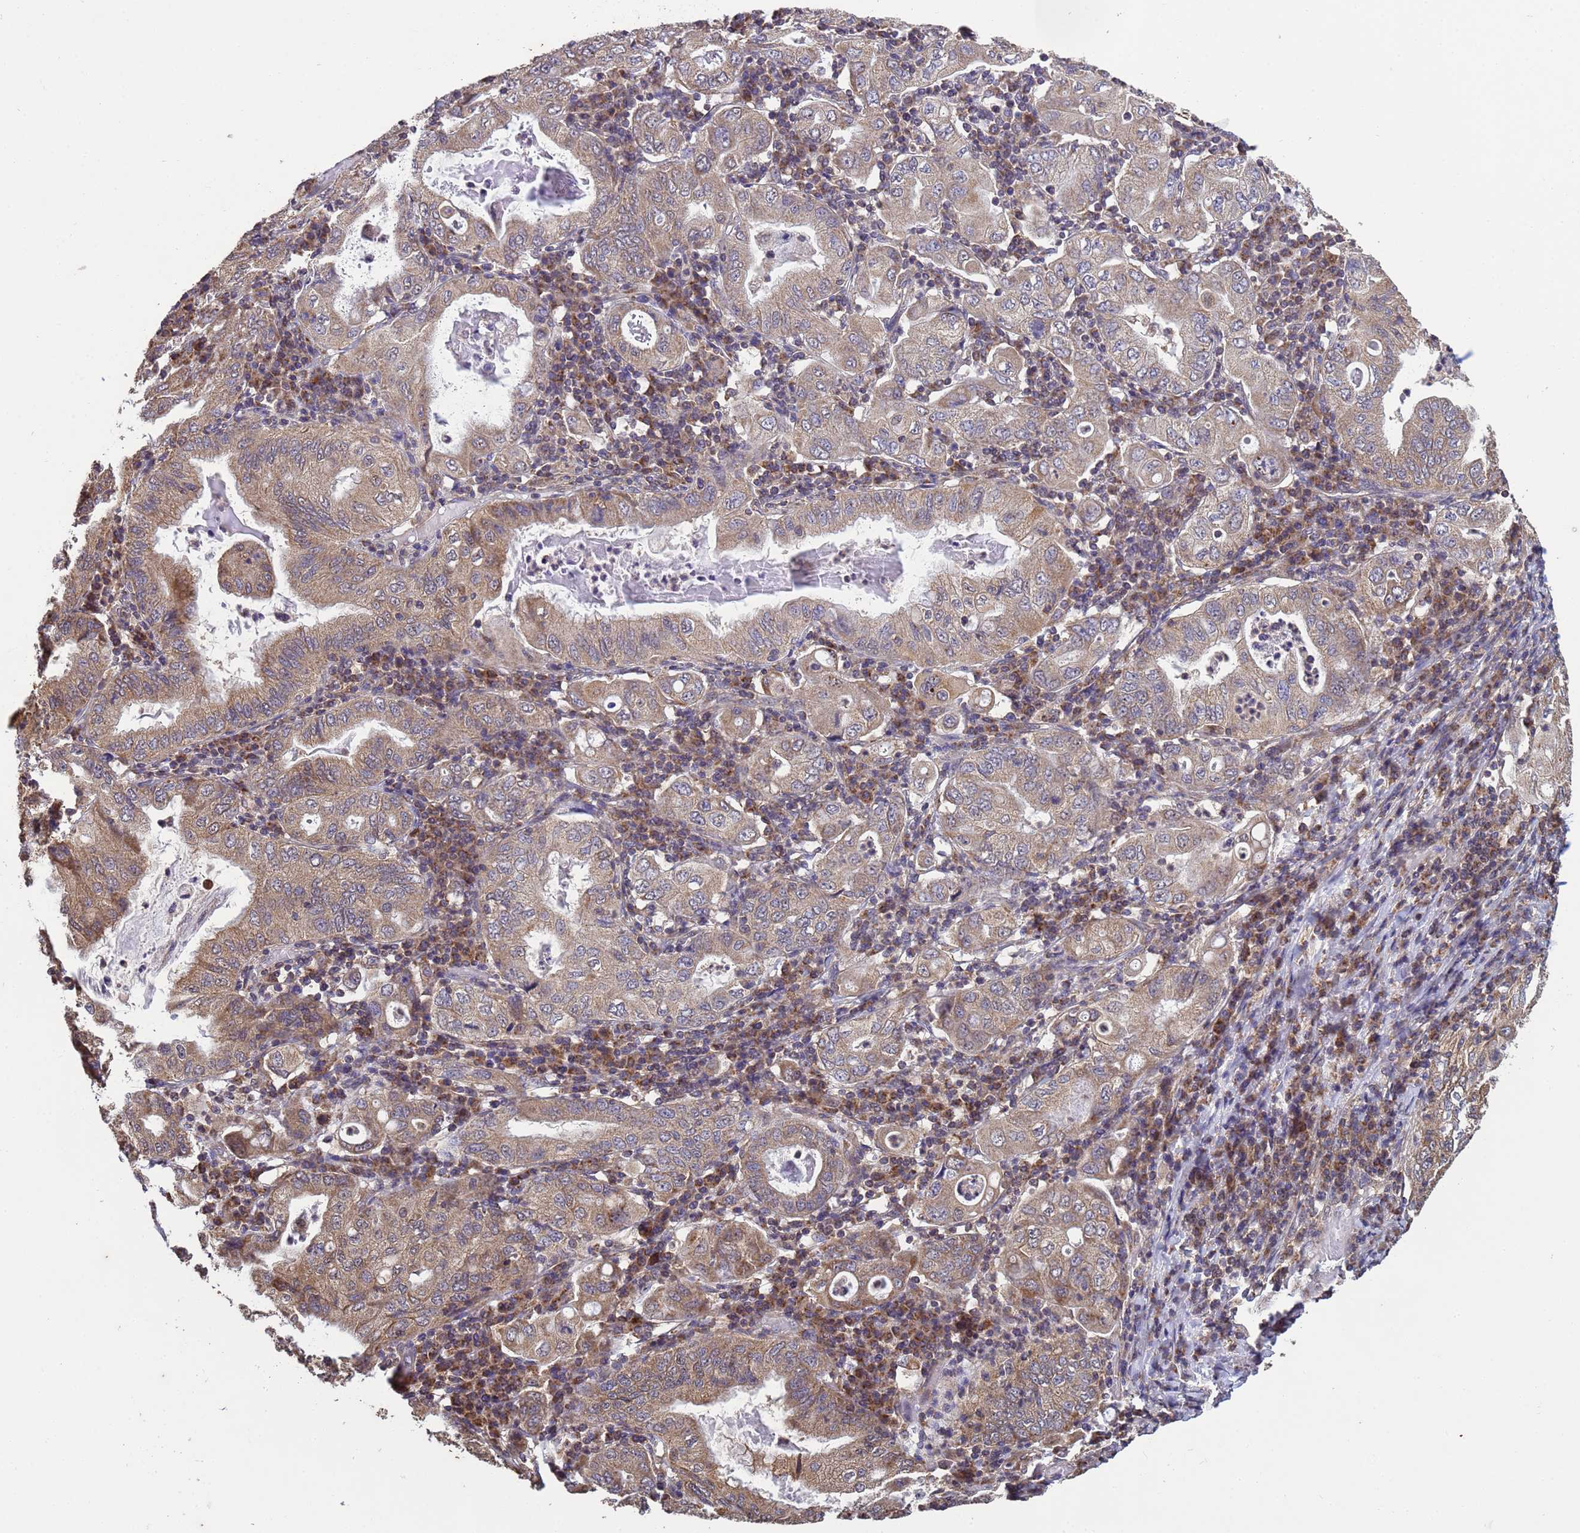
{"staining": {"intensity": "moderate", "quantity": ">75%", "location": "cytoplasmic/membranous"}, "tissue": "stomach cancer", "cell_type": "Tumor cells", "image_type": "cancer", "snomed": [{"axis": "morphology", "description": "Normal tissue, NOS"}, {"axis": "morphology", "description": "Adenocarcinoma, NOS"}, {"axis": "topography", "description": "Esophagus"}, {"axis": "topography", "description": "Stomach, upper"}, {"axis": "topography", "description": "Peripheral nerve tissue"}], "caption": "Human stomach cancer stained for a protein (brown) displays moderate cytoplasmic/membranous positive expression in about >75% of tumor cells.", "gene": "P2RX7", "patient": {"sex": "male", "age": 62}}